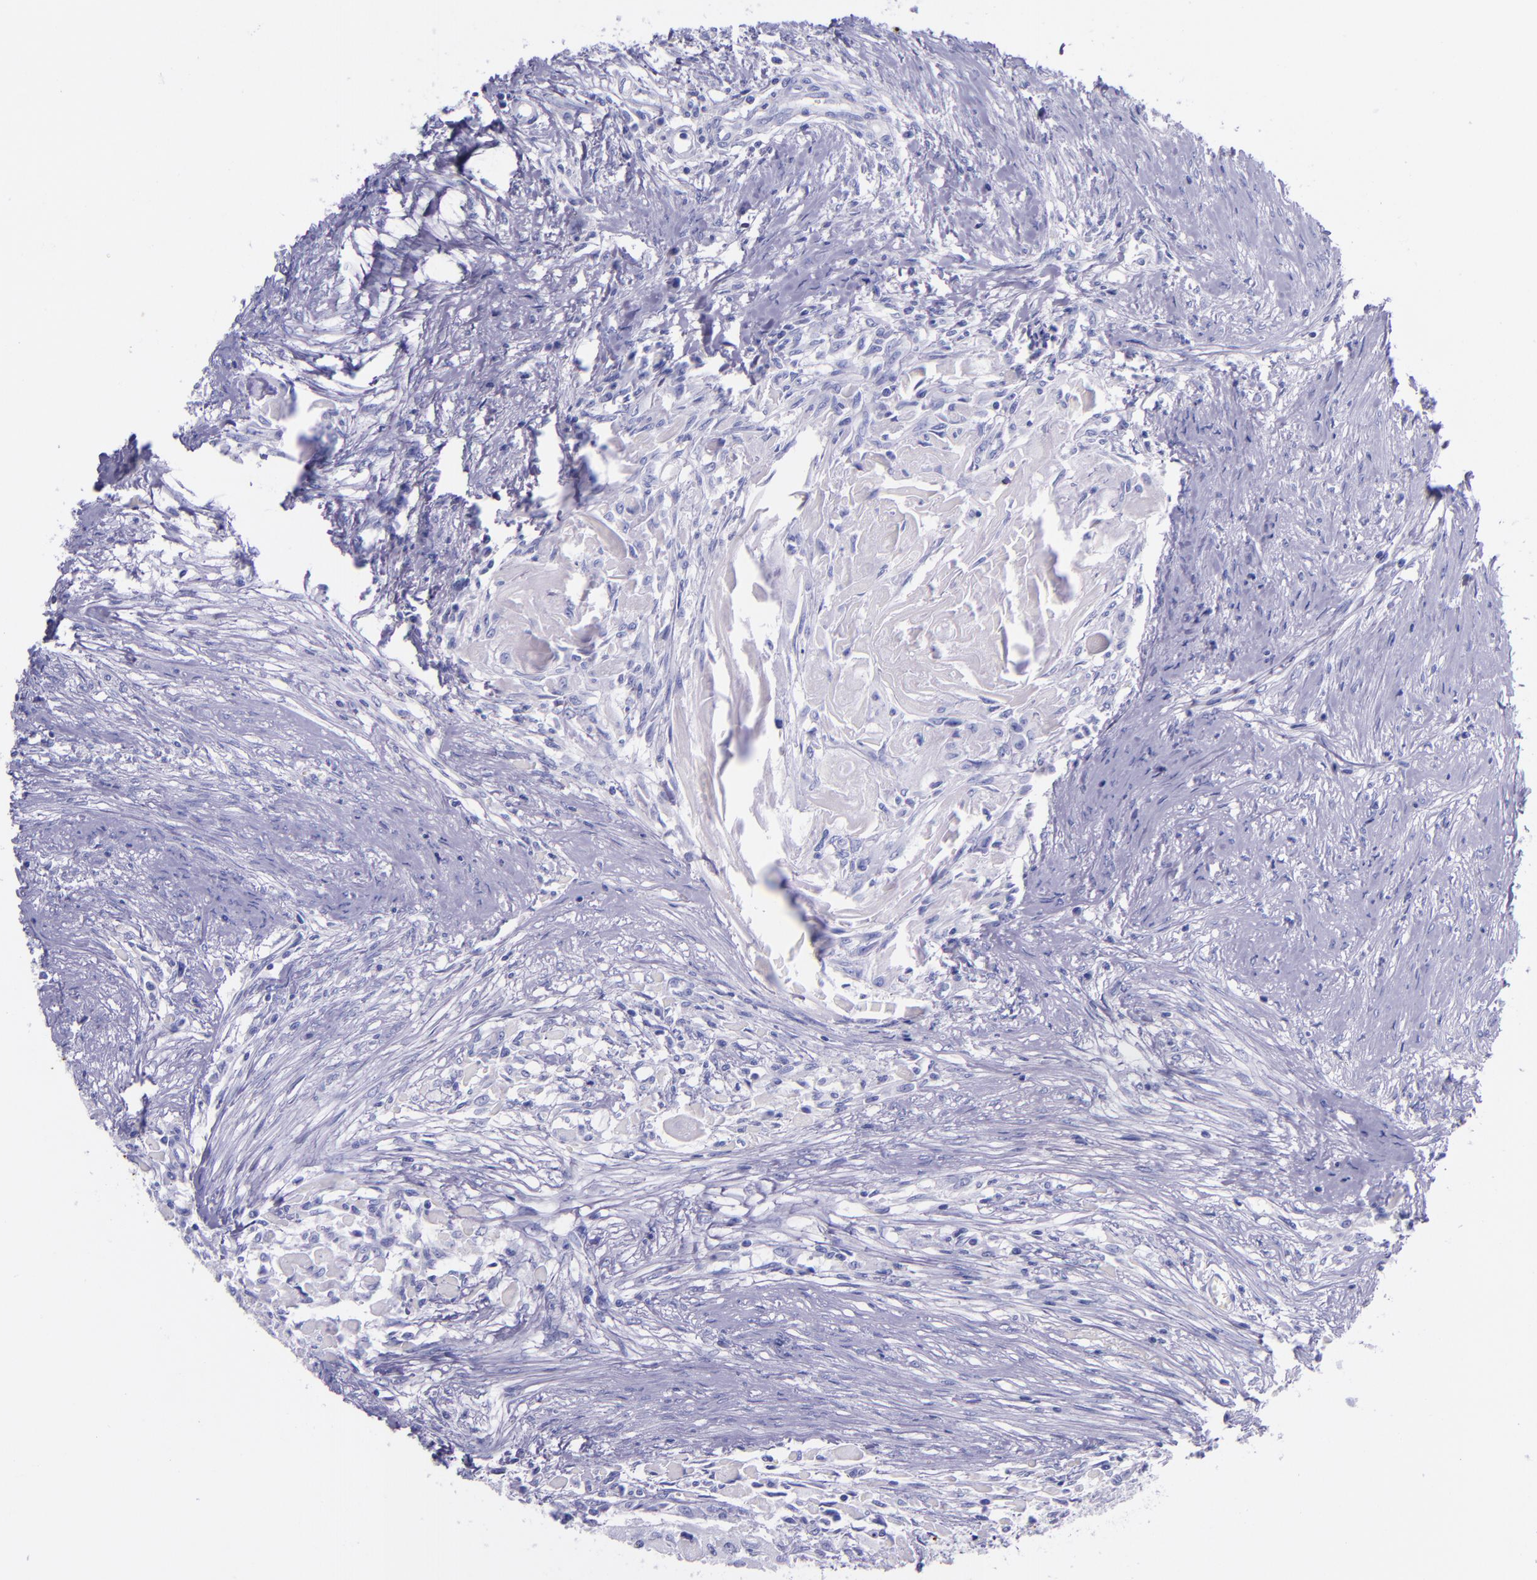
{"staining": {"intensity": "negative", "quantity": "none", "location": "none"}, "tissue": "head and neck cancer", "cell_type": "Tumor cells", "image_type": "cancer", "snomed": [{"axis": "morphology", "description": "Squamous cell carcinoma, NOS"}, {"axis": "topography", "description": "Head-Neck"}], "caption": "There is no significant positivity in tumor cells of head and neck cancer (squamous cell carcinoma).", "gene": "MBP", "patient": {"sex": "male", "age": 64}}